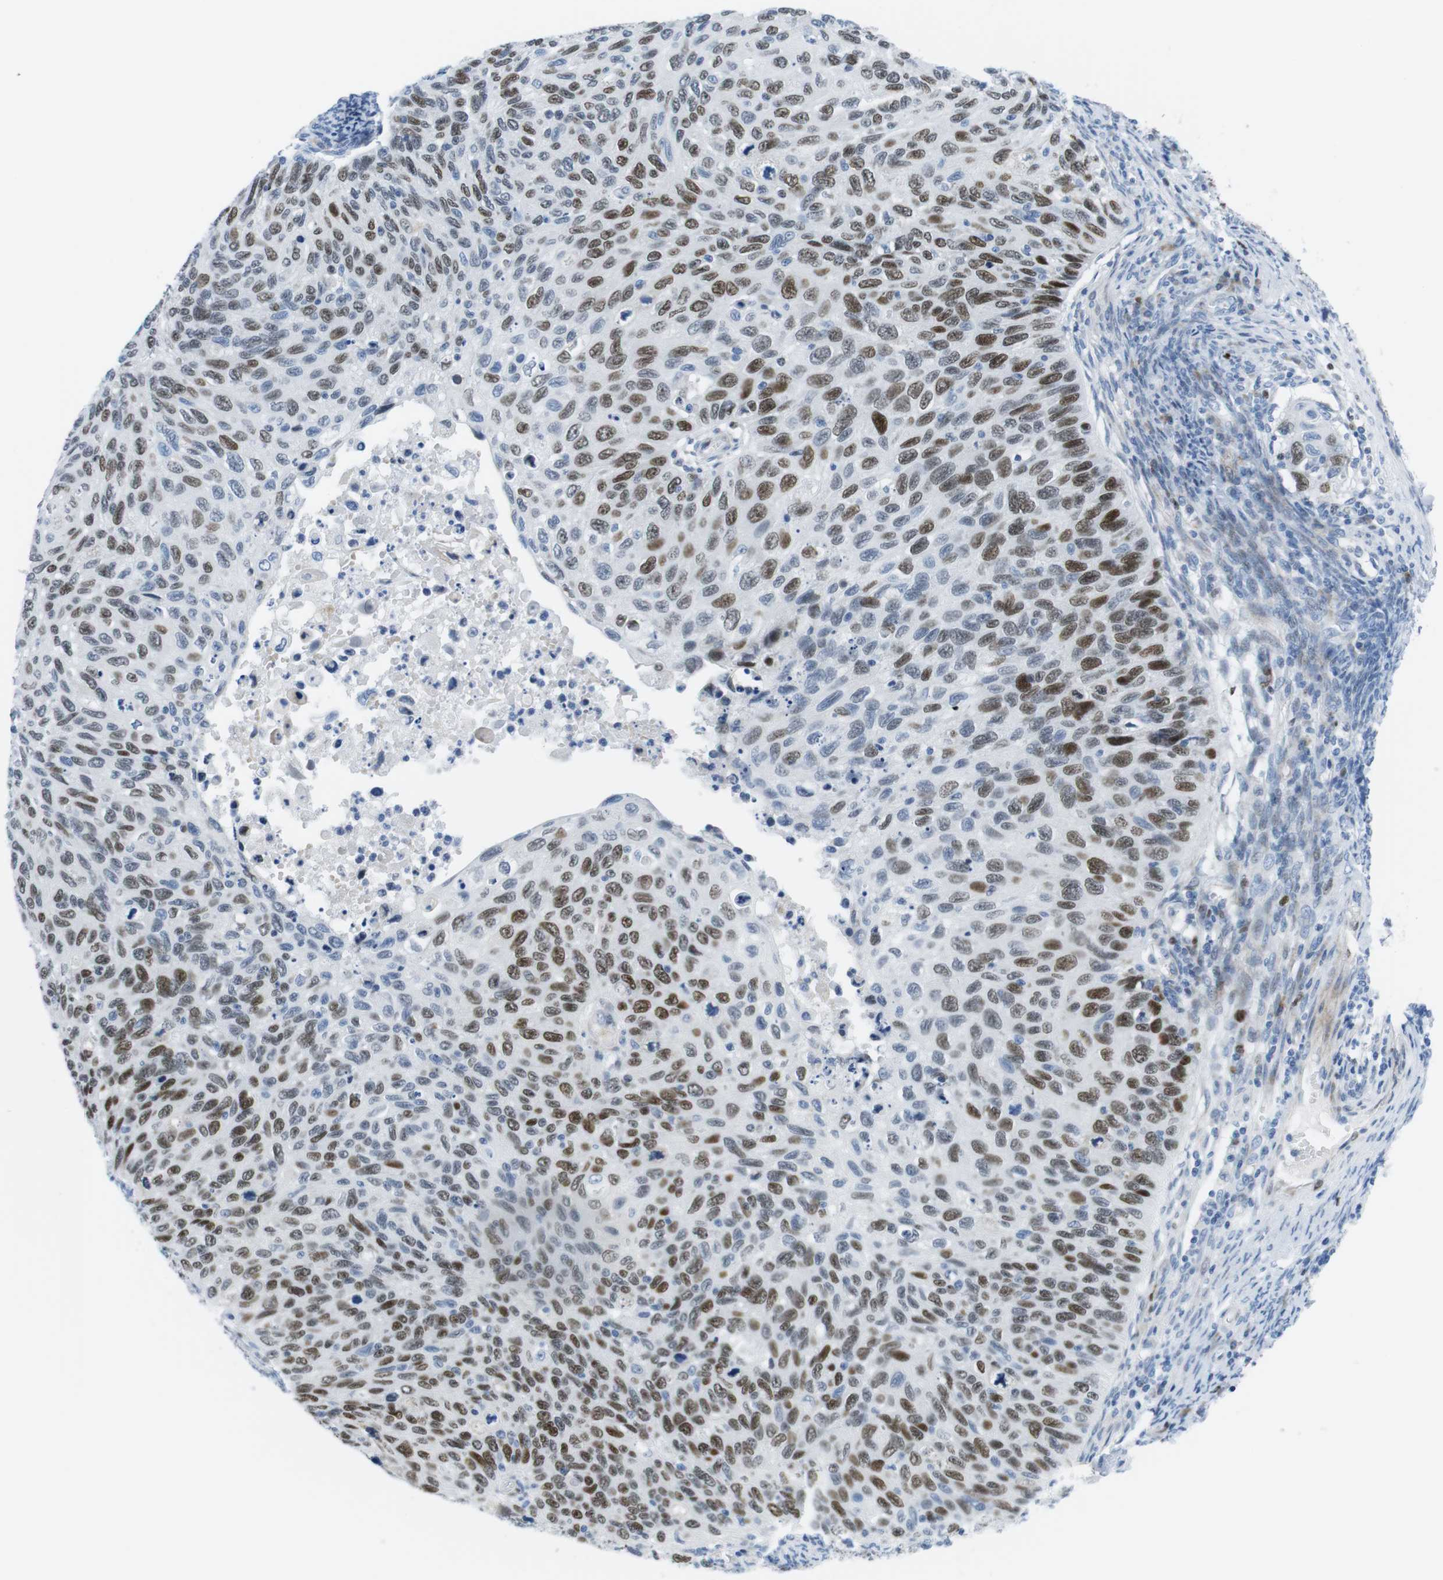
{"staining": {"intensity": "moderate", "quantity": ">75%", "location": "nuclear"}, "tissue": "cervical cancer", "cell_type": "Tumor cells", "image_type": "cancer", "snomed": [{"axis": "morphology", "description": "Squamous cell carcinoma, NOS"}, {"axis": "topography", "description": "Cervix"}], "caption": "Immunohistochemistry of human squamous cell carcinoma (cervical) shows medium levels of moderate nuclear staining in about >75% of tumor cells.", "gene": "CHAF1A", "patient": {"sex": "female", "age": 70}}